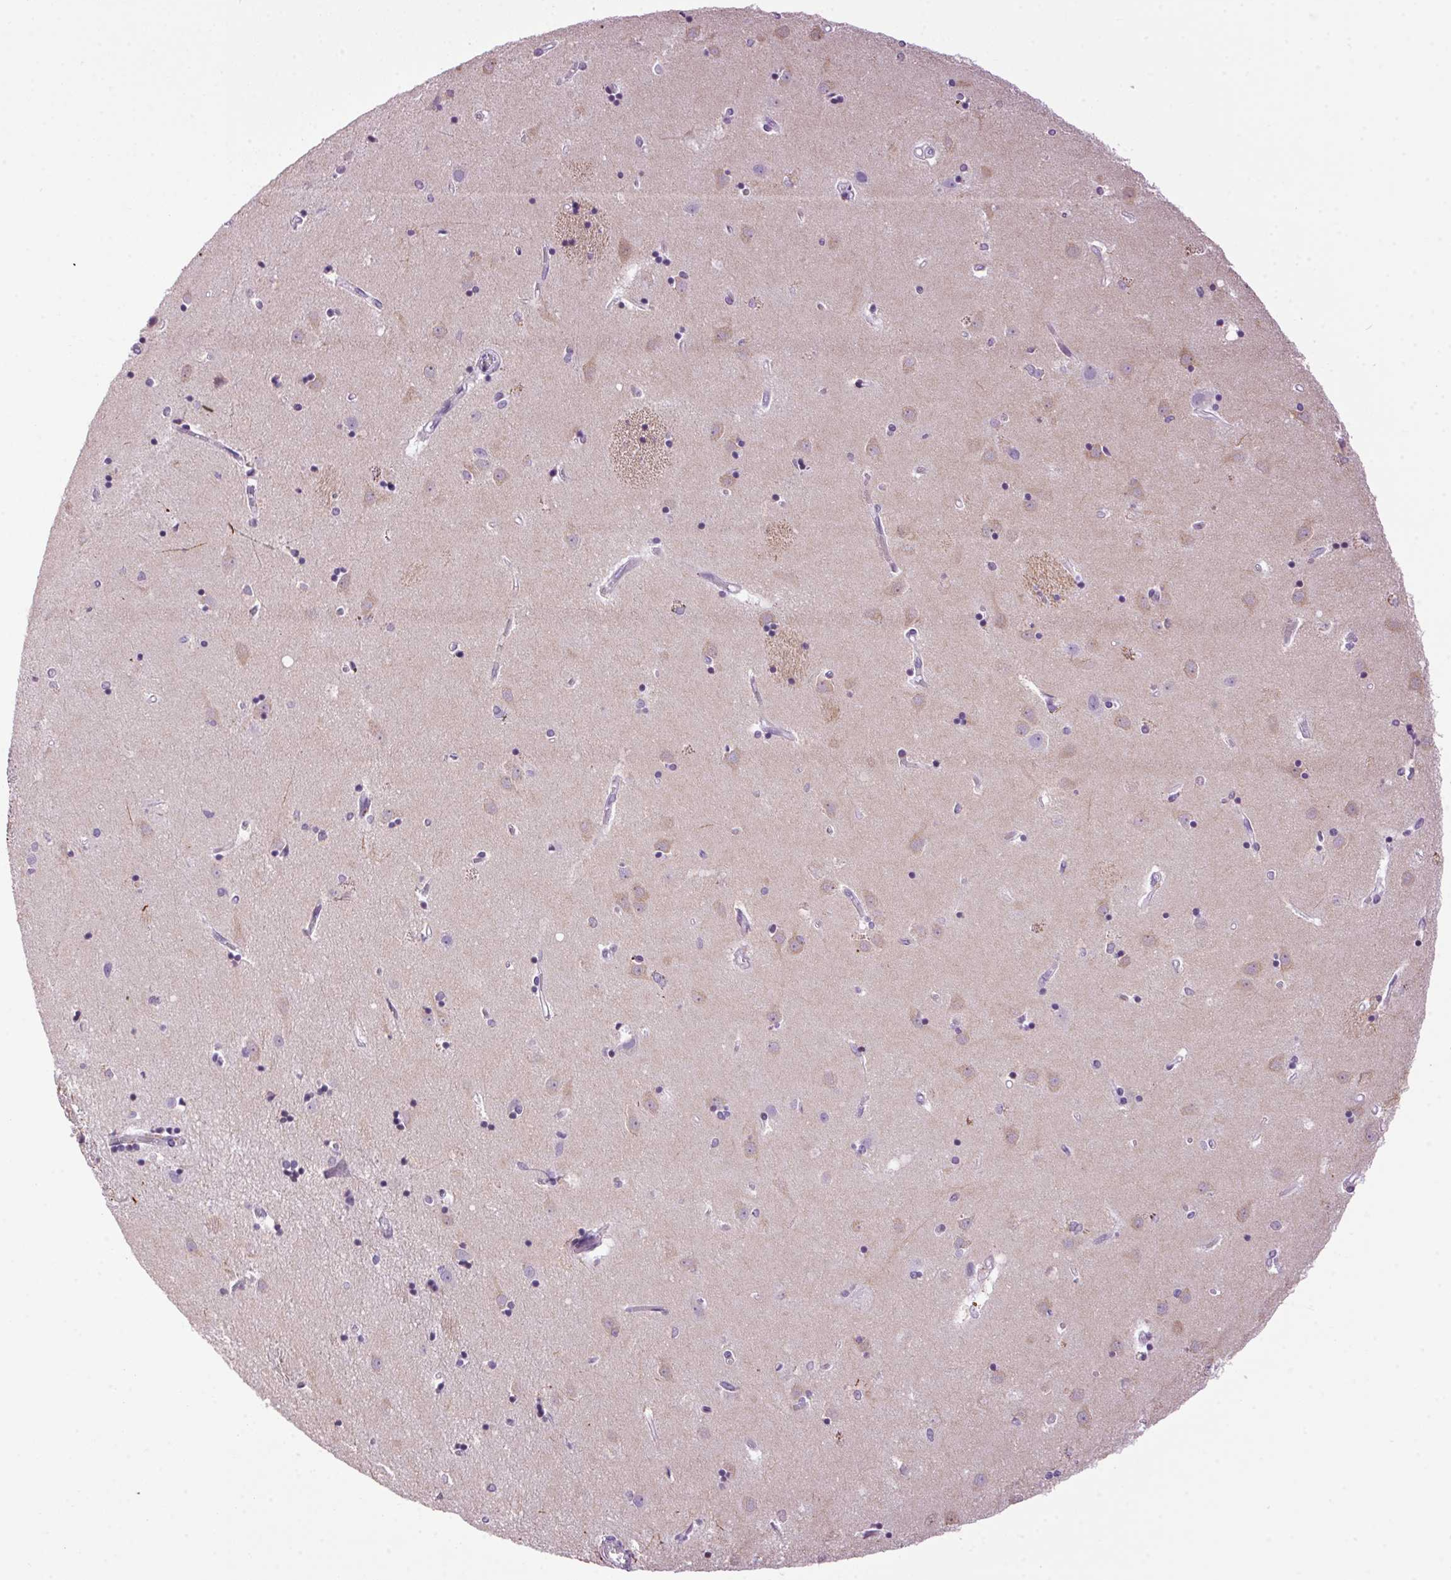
{"staining": {"intensity": "negative", "quantity": "none", "location": "none"}, "tissue": "caudate", "cell_type": "Glial cells", "image_type": "normal", "snomed": [{"axis": "morphology", "description": "Normal tissue, NOS"}, {"axis": "topography", "description": "Lateral ventricle wall"}], "caption": "Human caudate stained for a protein using immunohistochemistry (IHC) displays no expression in glial cells.", "gene": "TMEM88B", "patient": {"sex": "male", "age": 54}}